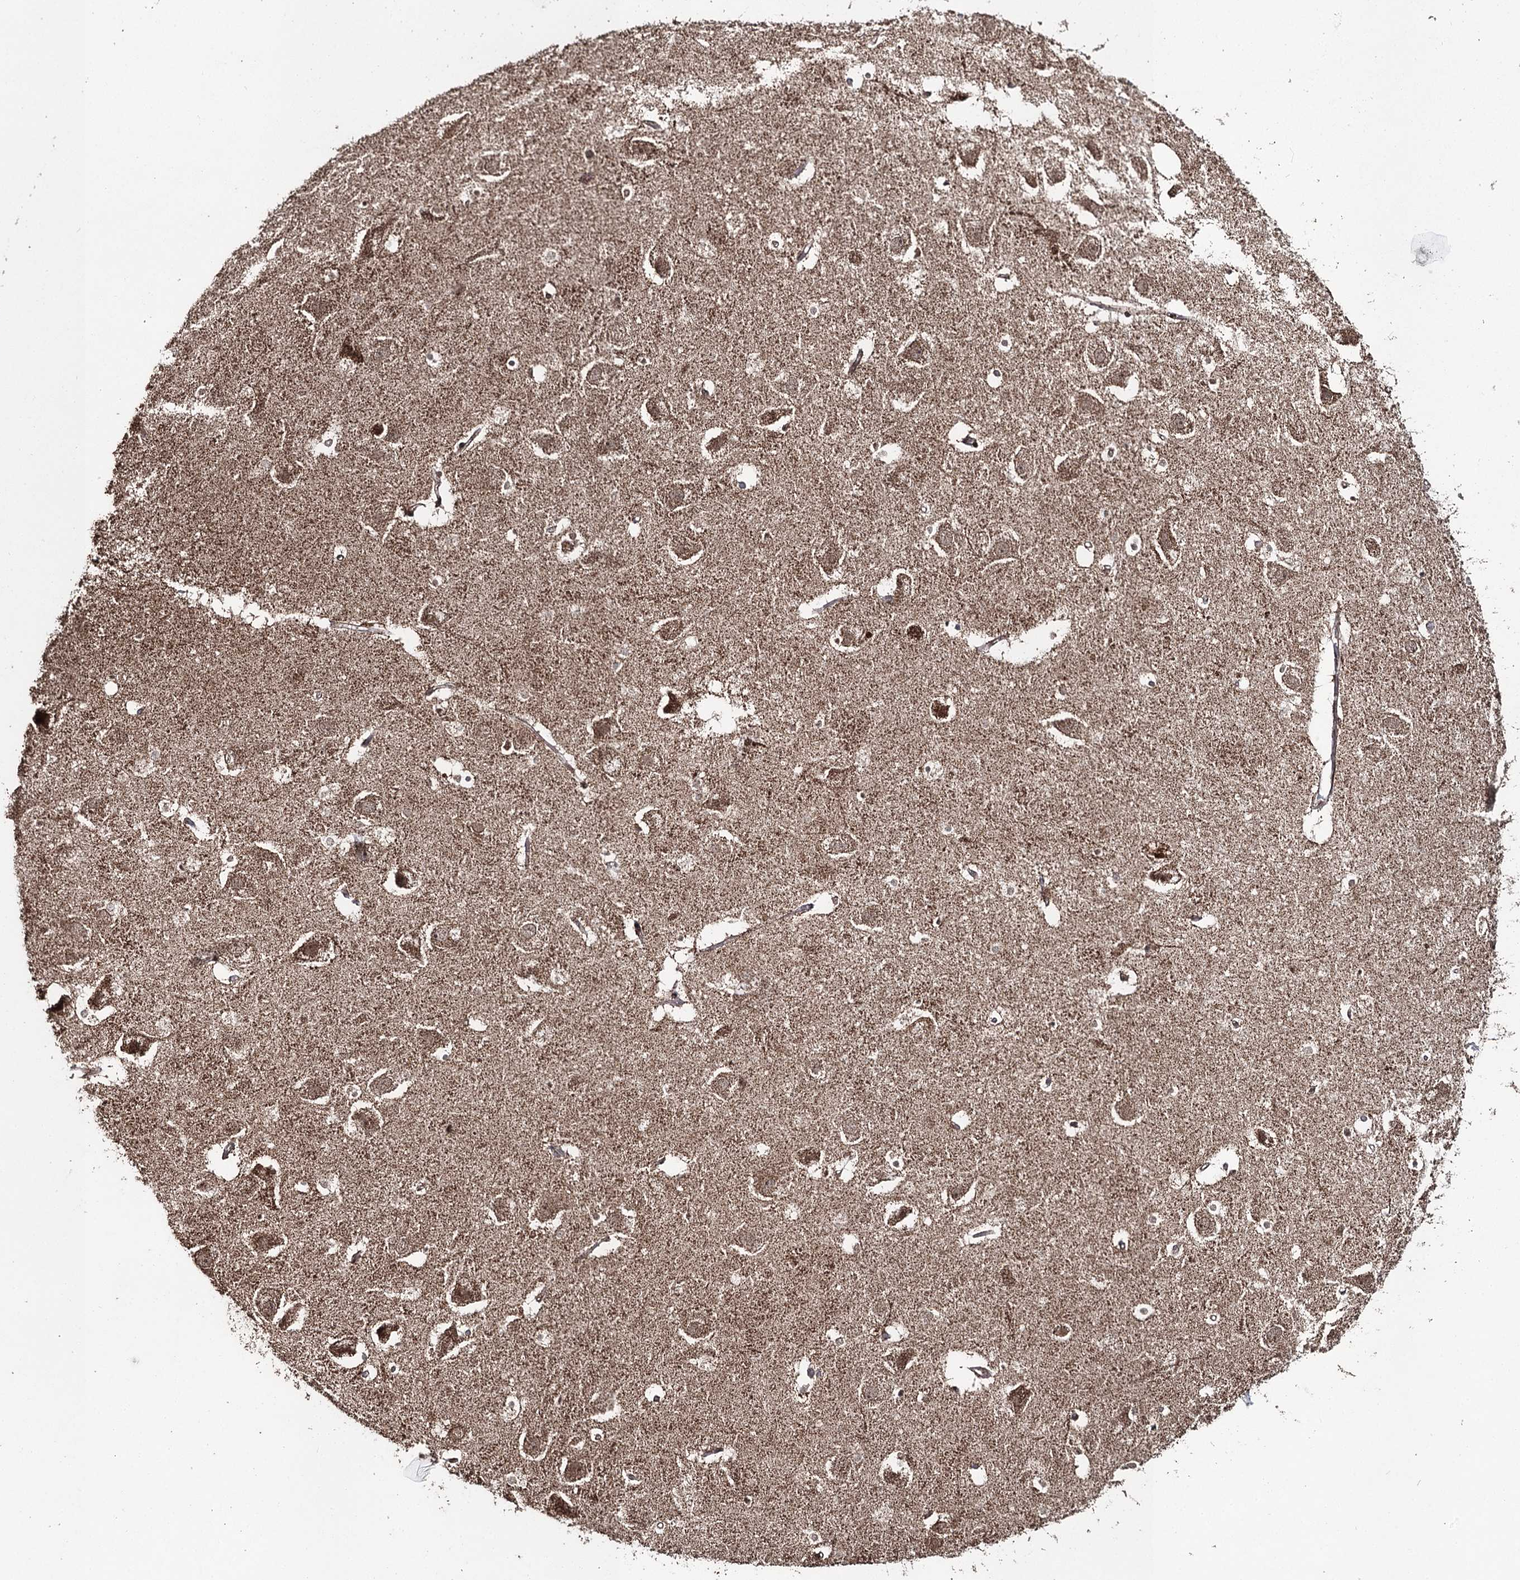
{"staining": {"intensity": "weak", "quantity": ">75%", "location": "cytoplasmic/membranous"}, "tissue": "hippocampus", "cell_type": "Glial cells", "image_type": "normal", "snomed": [{"axis": "morphology", "description": "Normal tissue, NOS"}, {"axis": "topography", "description": "Hippocampus"}], "caption": "Protein staining by IHC reveals weak cytoplasmic/membranous staining in approximately >75% of glial cells in unremarkable hippocampus.", "gene": "PDHX", "patient": {"sex": "female", "age": 52}}